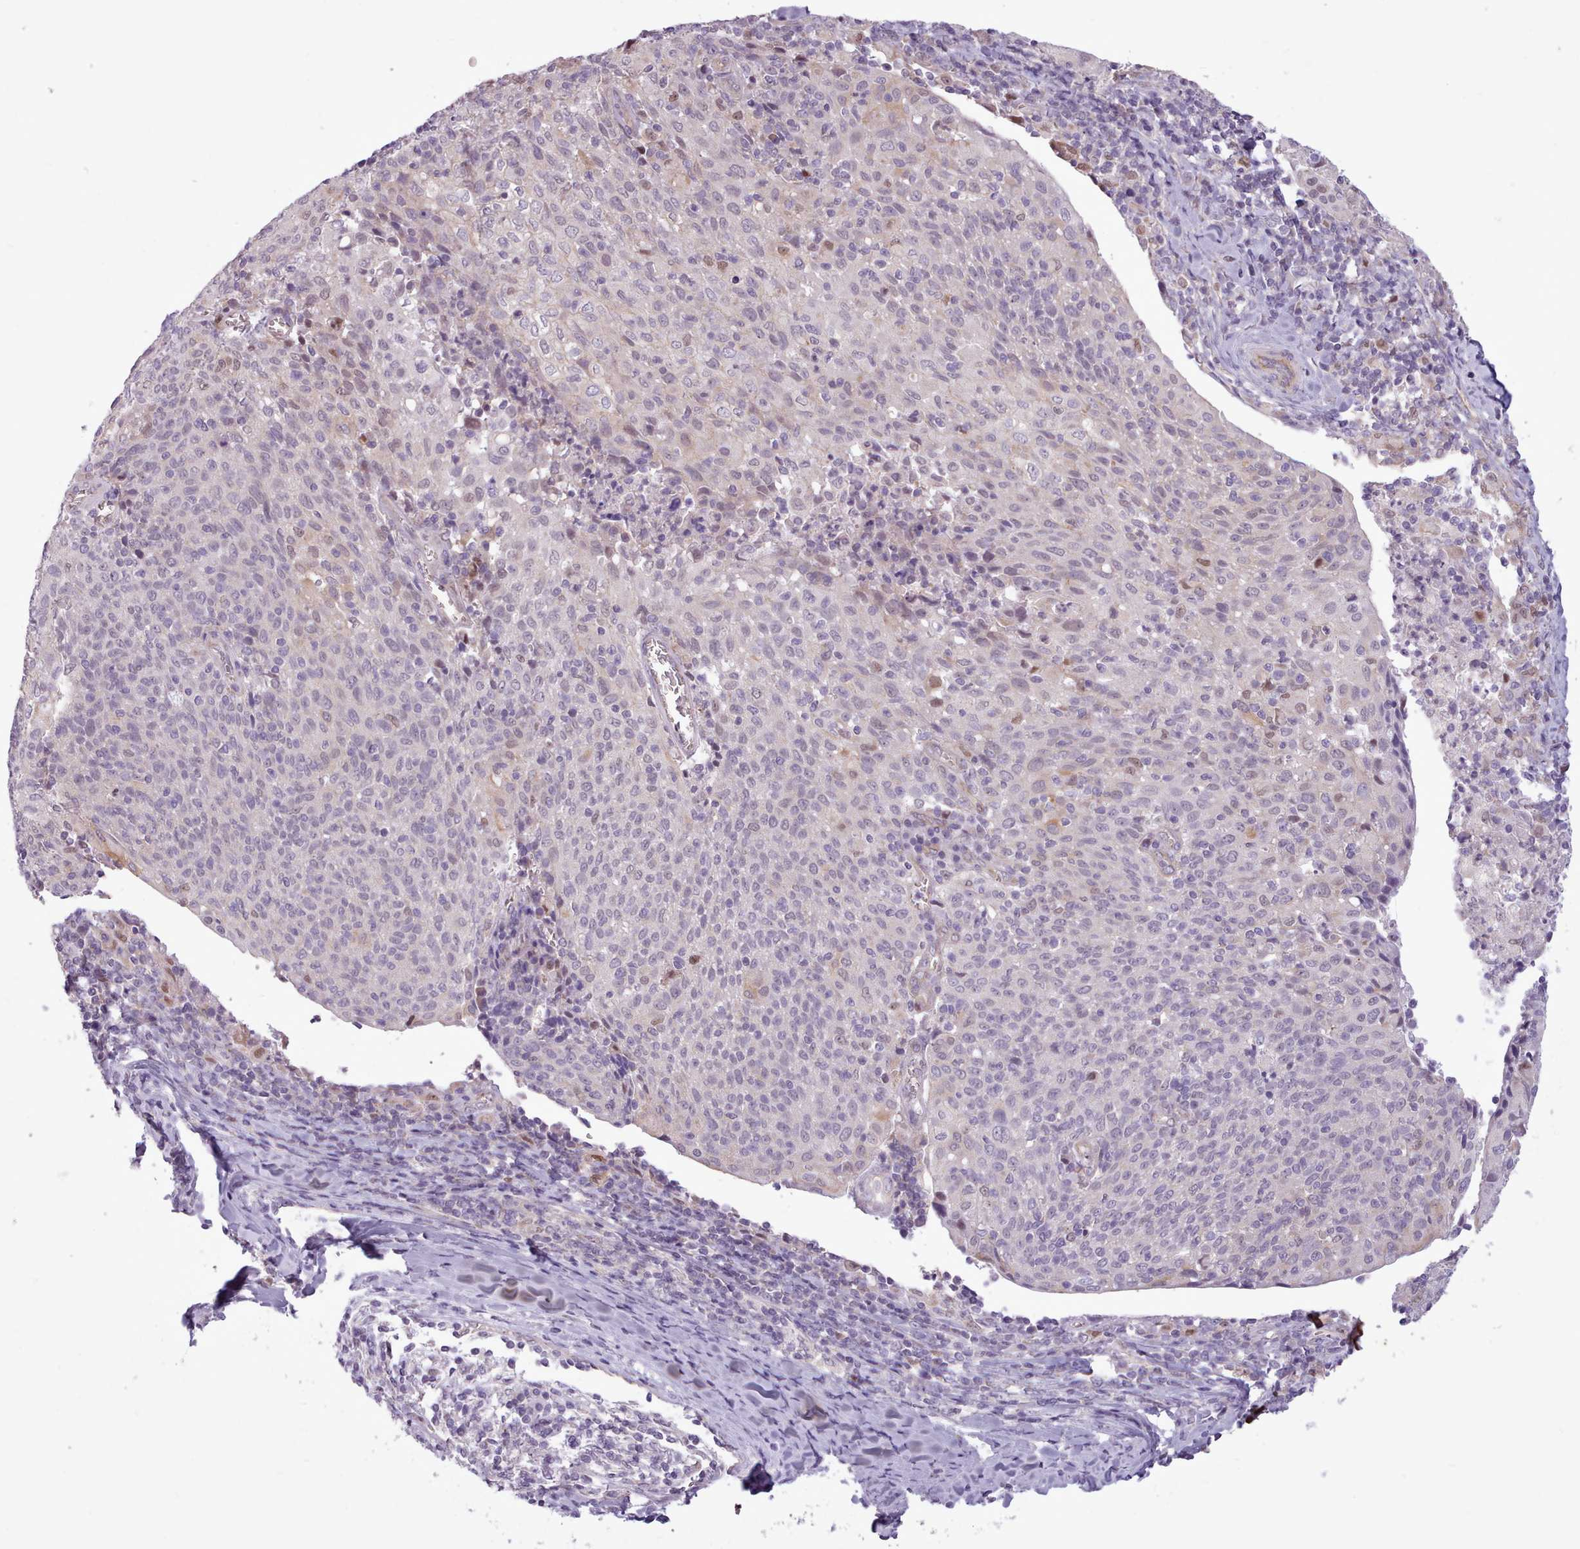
{"staining": {"intensity": "negative", "quantity": "none", "location": "none"}, "tissue": "cervical cancer", "cell_type": "Tumor cells", "image_type": "cancer", "snomed": [{"axis": "morphology", "description": "Squamous cell carcinoma, NOS"}, {"axis": "topography", "description": "Cervix"}], "caption": "Tumor cells are negative for protein expression in human squamous cell carcinoma (cervical).", "gene": "SLURP1", "patient": {"sex": "female", "age": 52}}